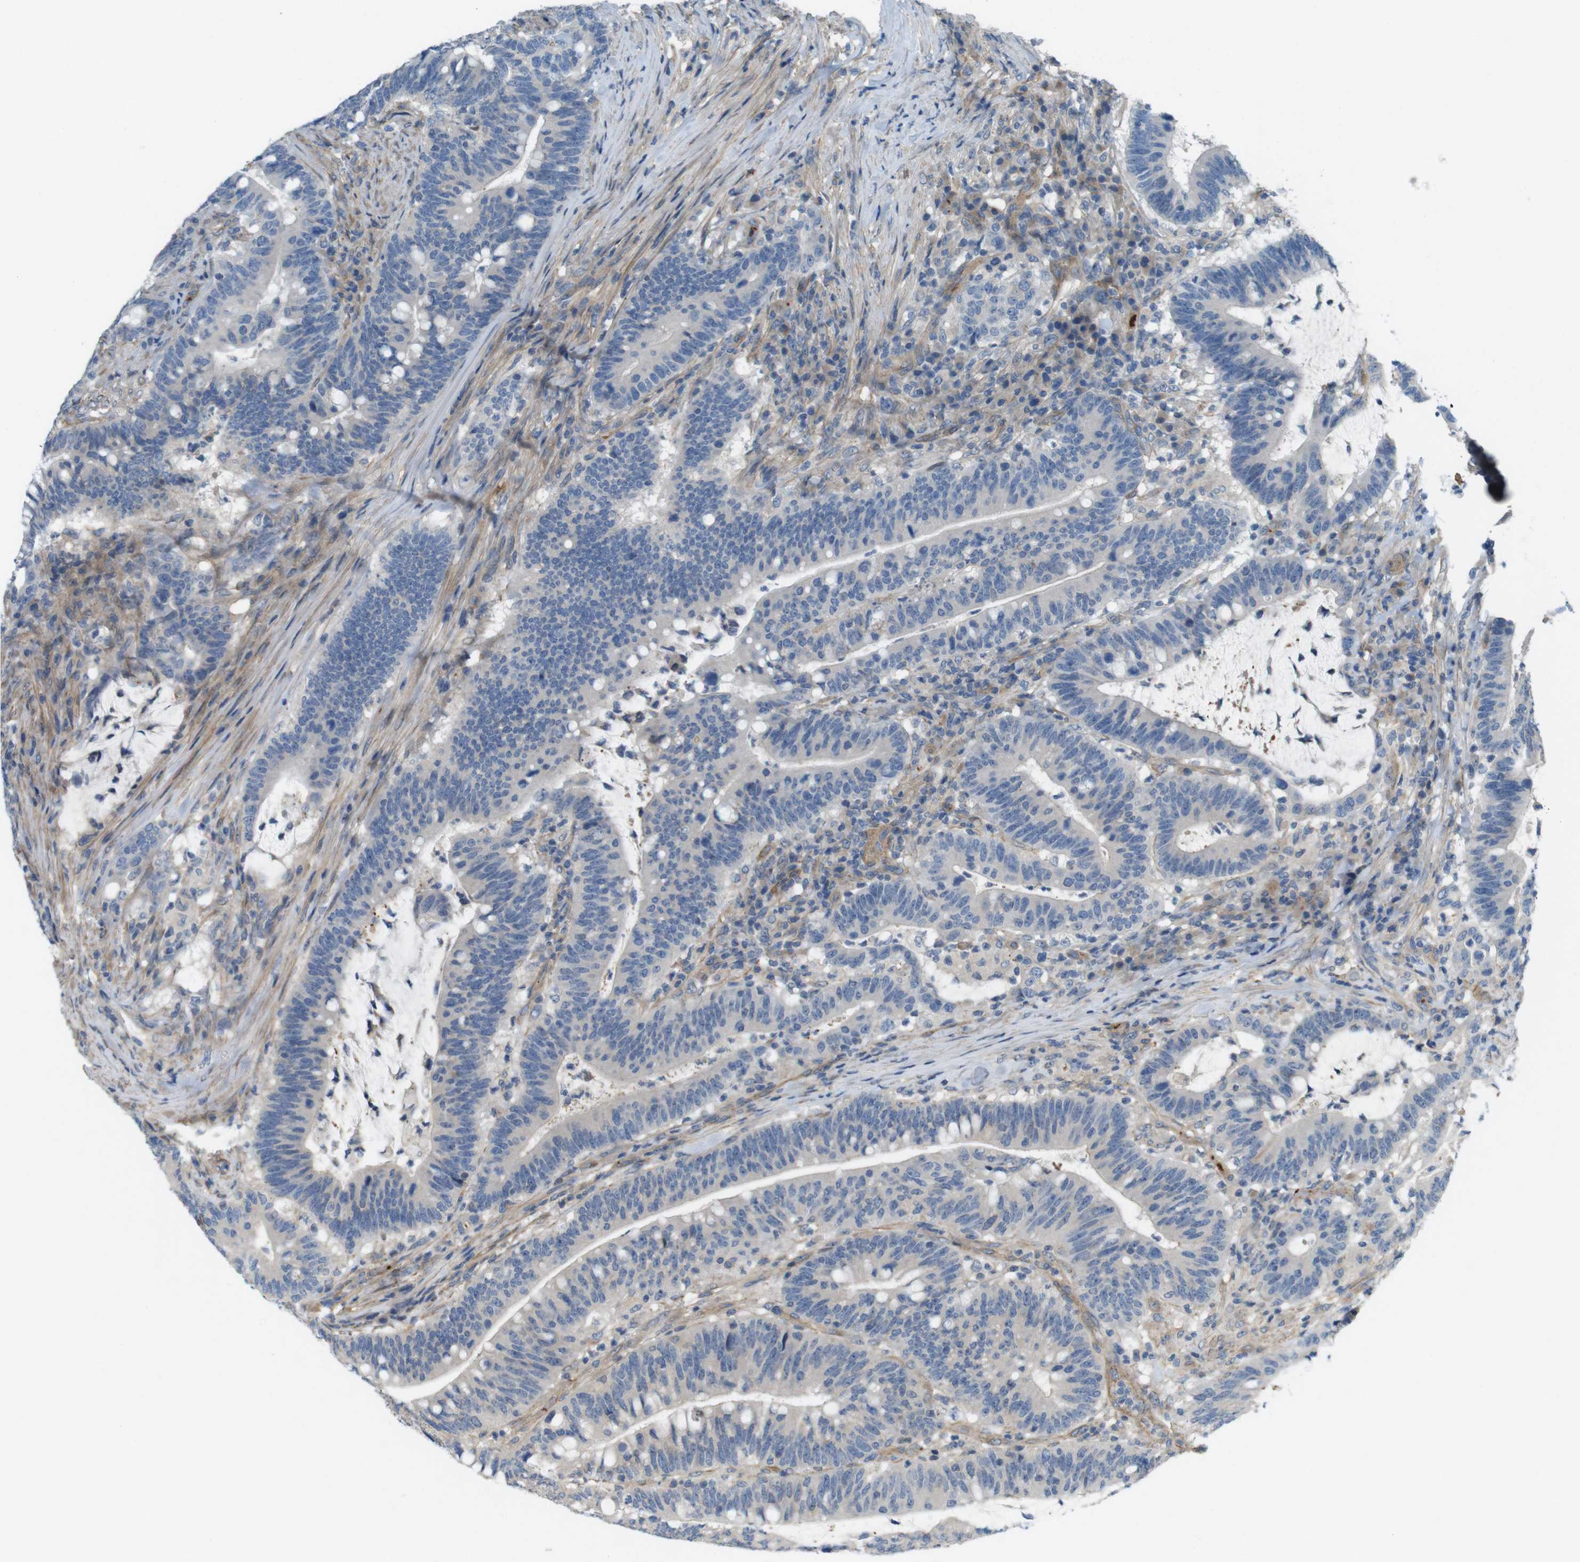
{"staining": {"intensity": "negative", "quantity": "none", "location": "none"}, "tissue": "colorectal cancer", "cell_type": "Tumor cells", "image_type": "cancer", "snomed": [{"axis": "morphology", "description": "Normal tissue, NOS"}, {"axis": "morphology", "description": "Adenocarcinoma, NOS"}, {"axis": "topography", "description": "Colon"}], "caption": "This is an IHC image of colorectal adenocarcinoma. There is no expression in tumor cells.", "gene": "BVES", "patient": {"sex": "female", "age": 66}}